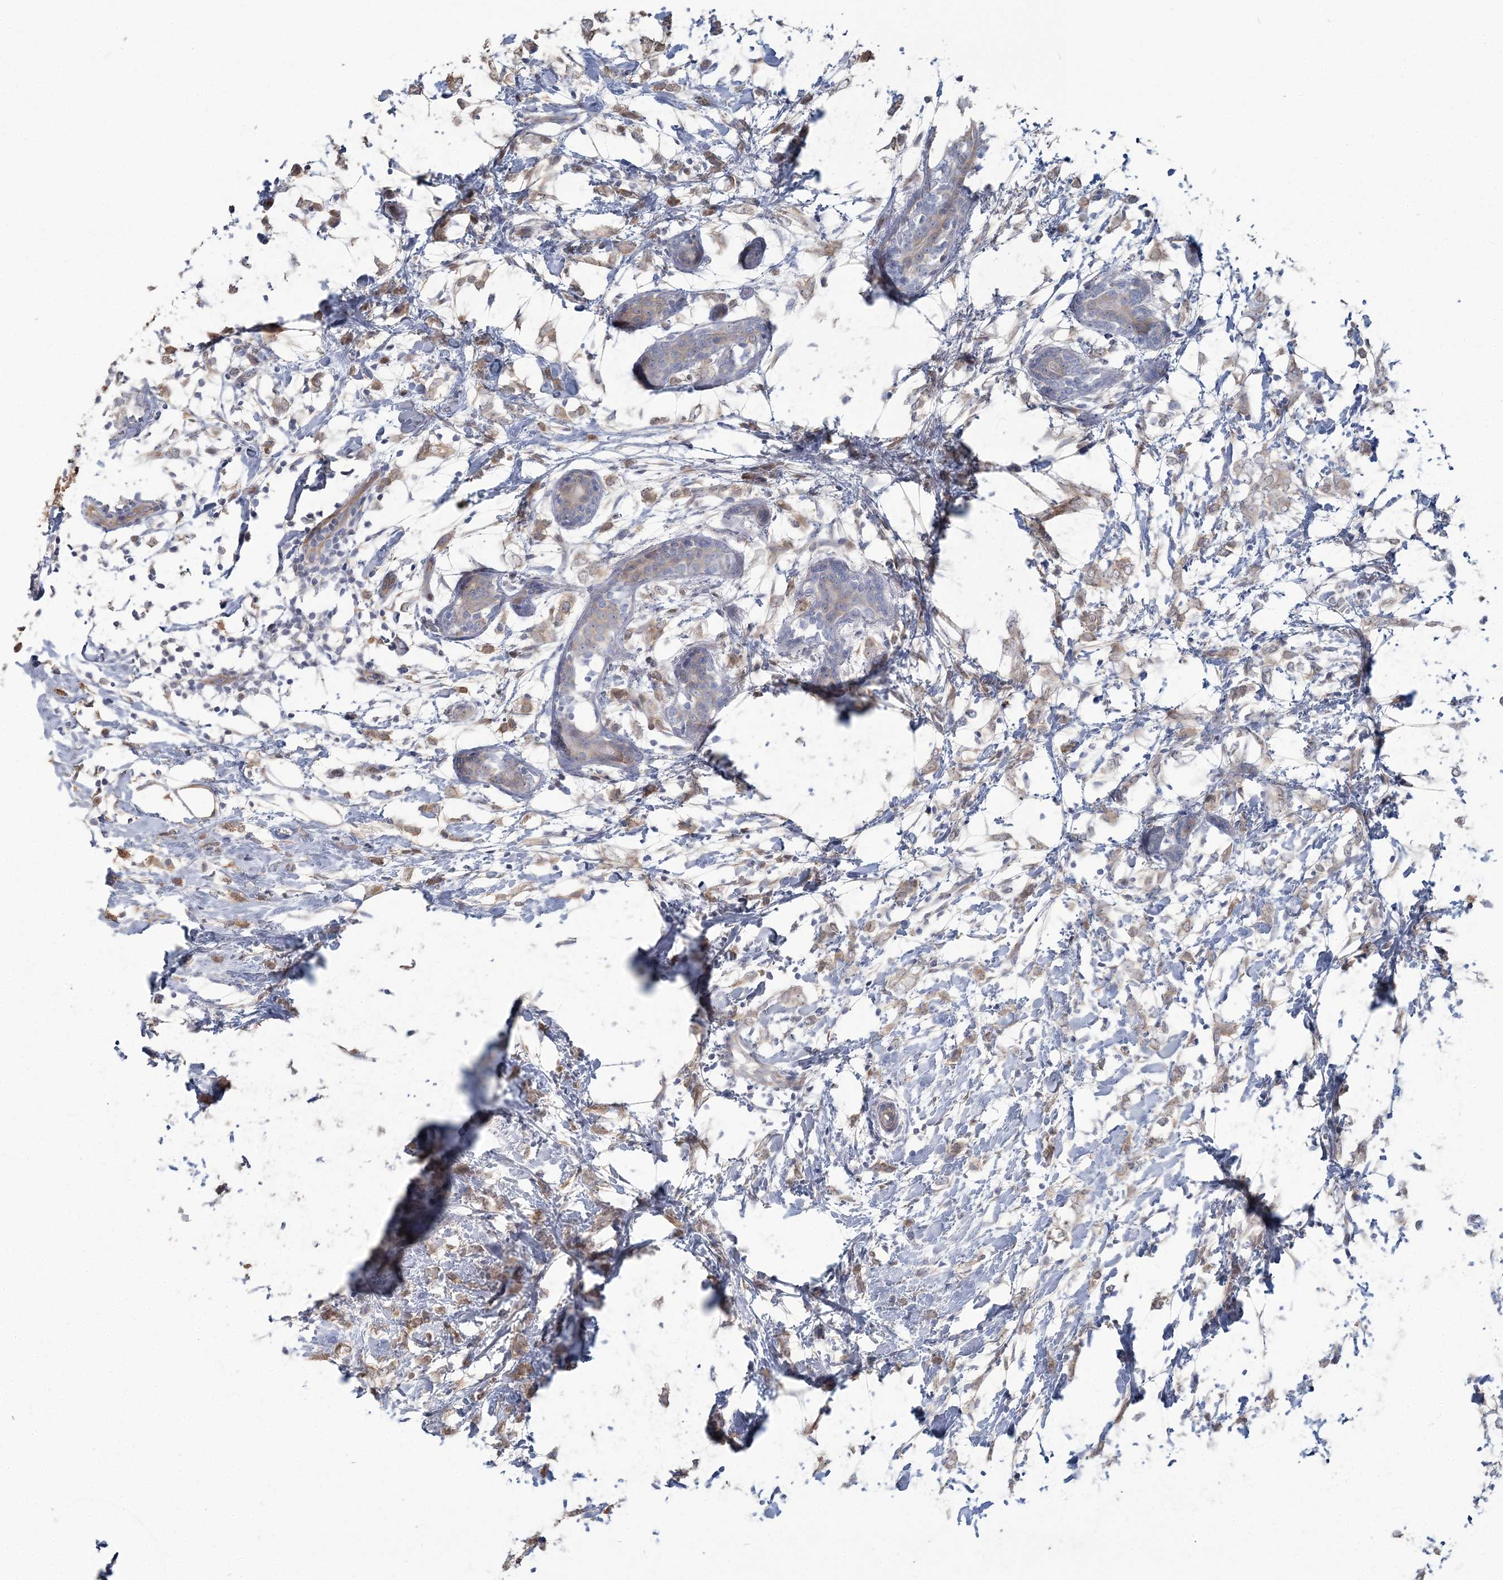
{"staining": {"intensity": "weak", "quantity": "25%-75%", "location": "cytoplasmic/membranous"}, "tissue": "breast cancer", "cell_type": "Tumor cells", "image_type": "cancer", "snomed": [{"axis": "morphology", "description": "Normal tissue, NOS"}, {"axis": "morphology", "description": "Lobular carcinoma"}, {"axis": "topography", "description": "Breast"}], "caption": "Immunohistochemical staining of human breast lobular carcinoma exhibits low levels of weak cytoplasmic/membranous staining in approximately 25%-75% of tumor cells. The staining was performed using DAB (3,3'-diaminobenzidine) to visualize the protein expression in brown, while the nuclei were stained in blue with hematoxylin (Magnification: 20x).", "gene": "CMBL", "patient": {"sex": "female", "age": 47}}